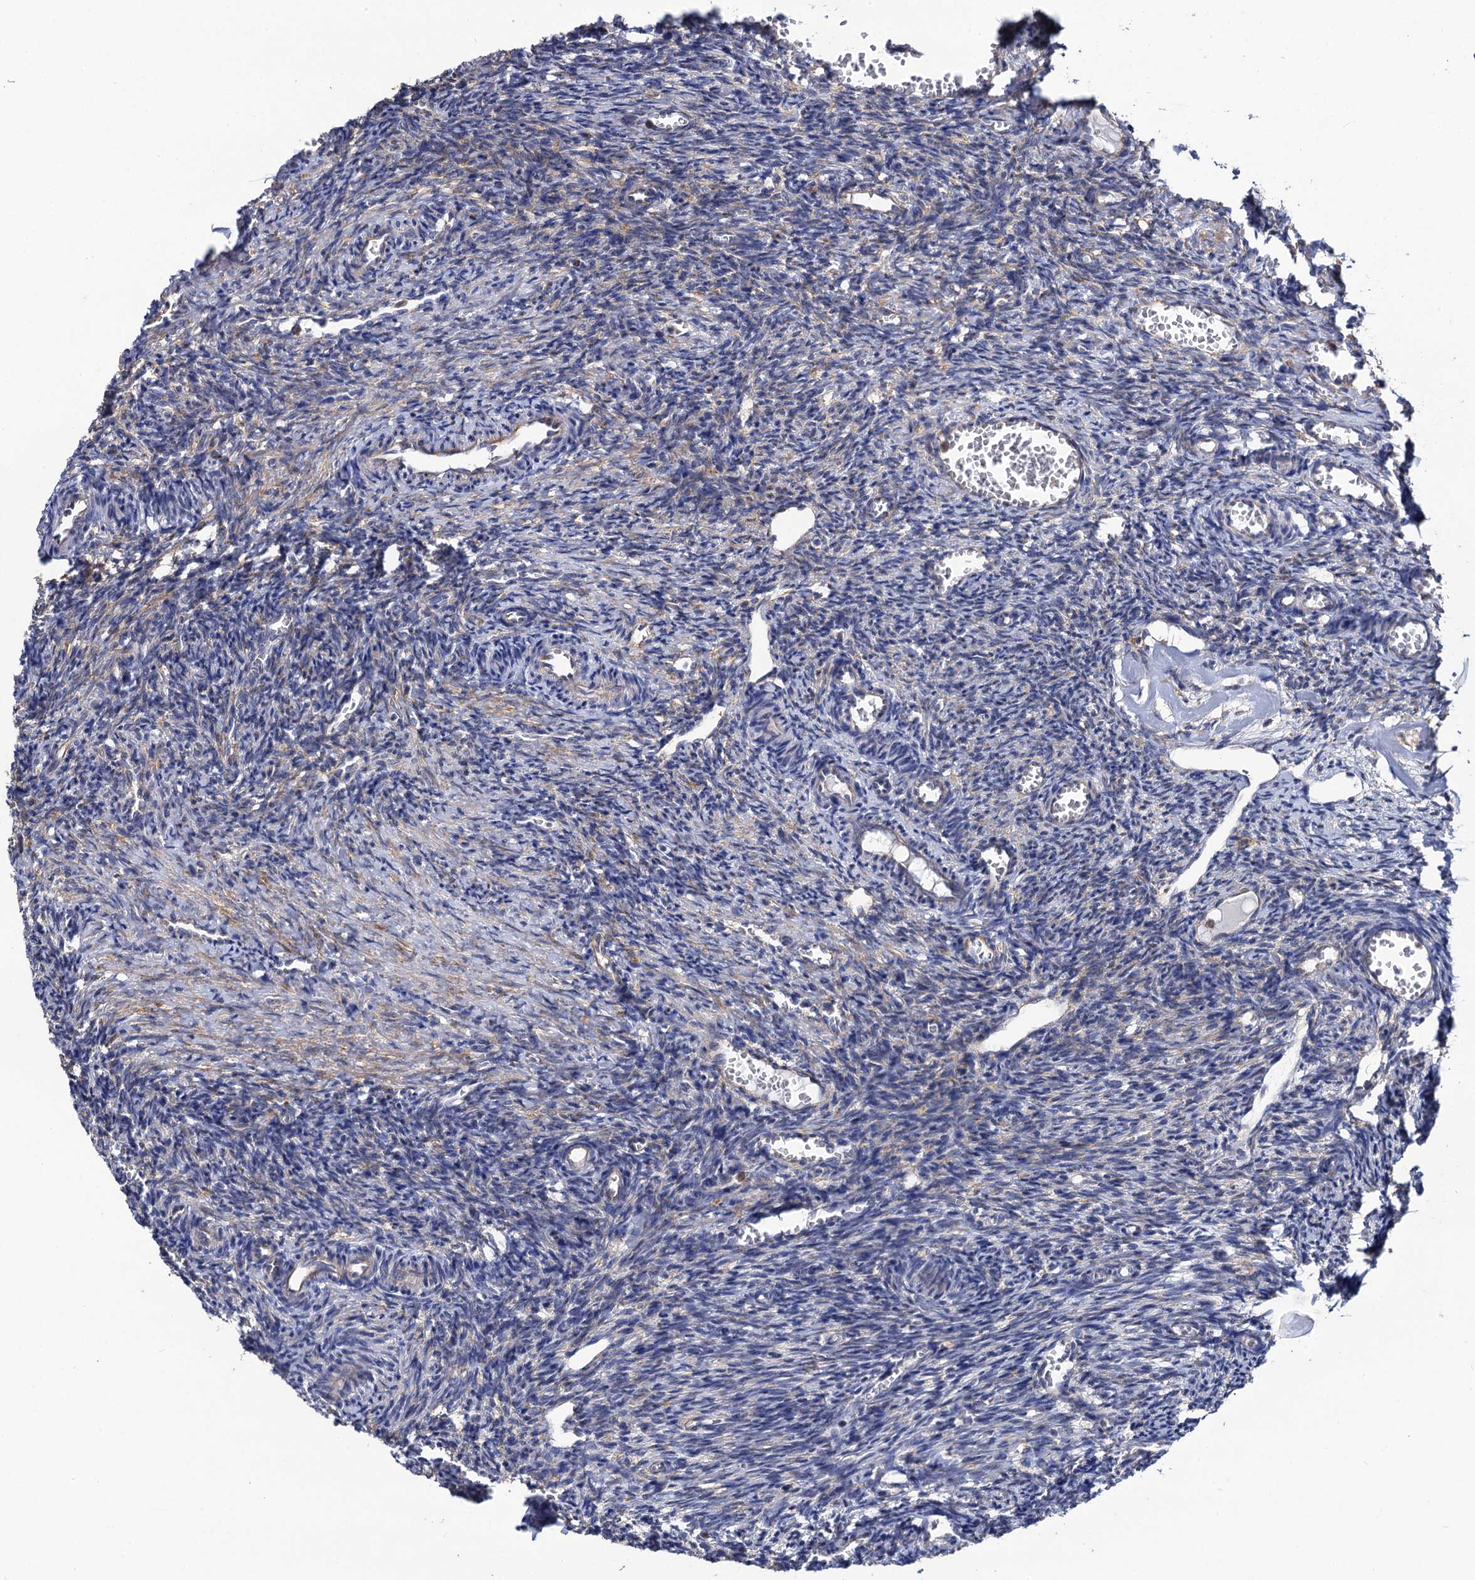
{"staining": {"intensity": "moderate", "quantity": "<25%", "location": "cytoplasmic/membranous"}, "tissue": "ovary", "cell_type": "Ovarian stroma cells", "image_type": "normal", "snomed": [{"axis": "morphology", "description": "Normal tissue, NOS"}, {"axis": "topography", "description": "Ovary"}], "caption": "A high-resolution histopathology image shows IHC staining of benign ovary, which shows moderate cytoplasmic/membranous staining in about <25% of ovarian stroma cells. (brown staining indicates protein expression, while blue staining denotes nuclei).", "gene": "DYDC1", "patient": {"sex": "female", "age": 27}}